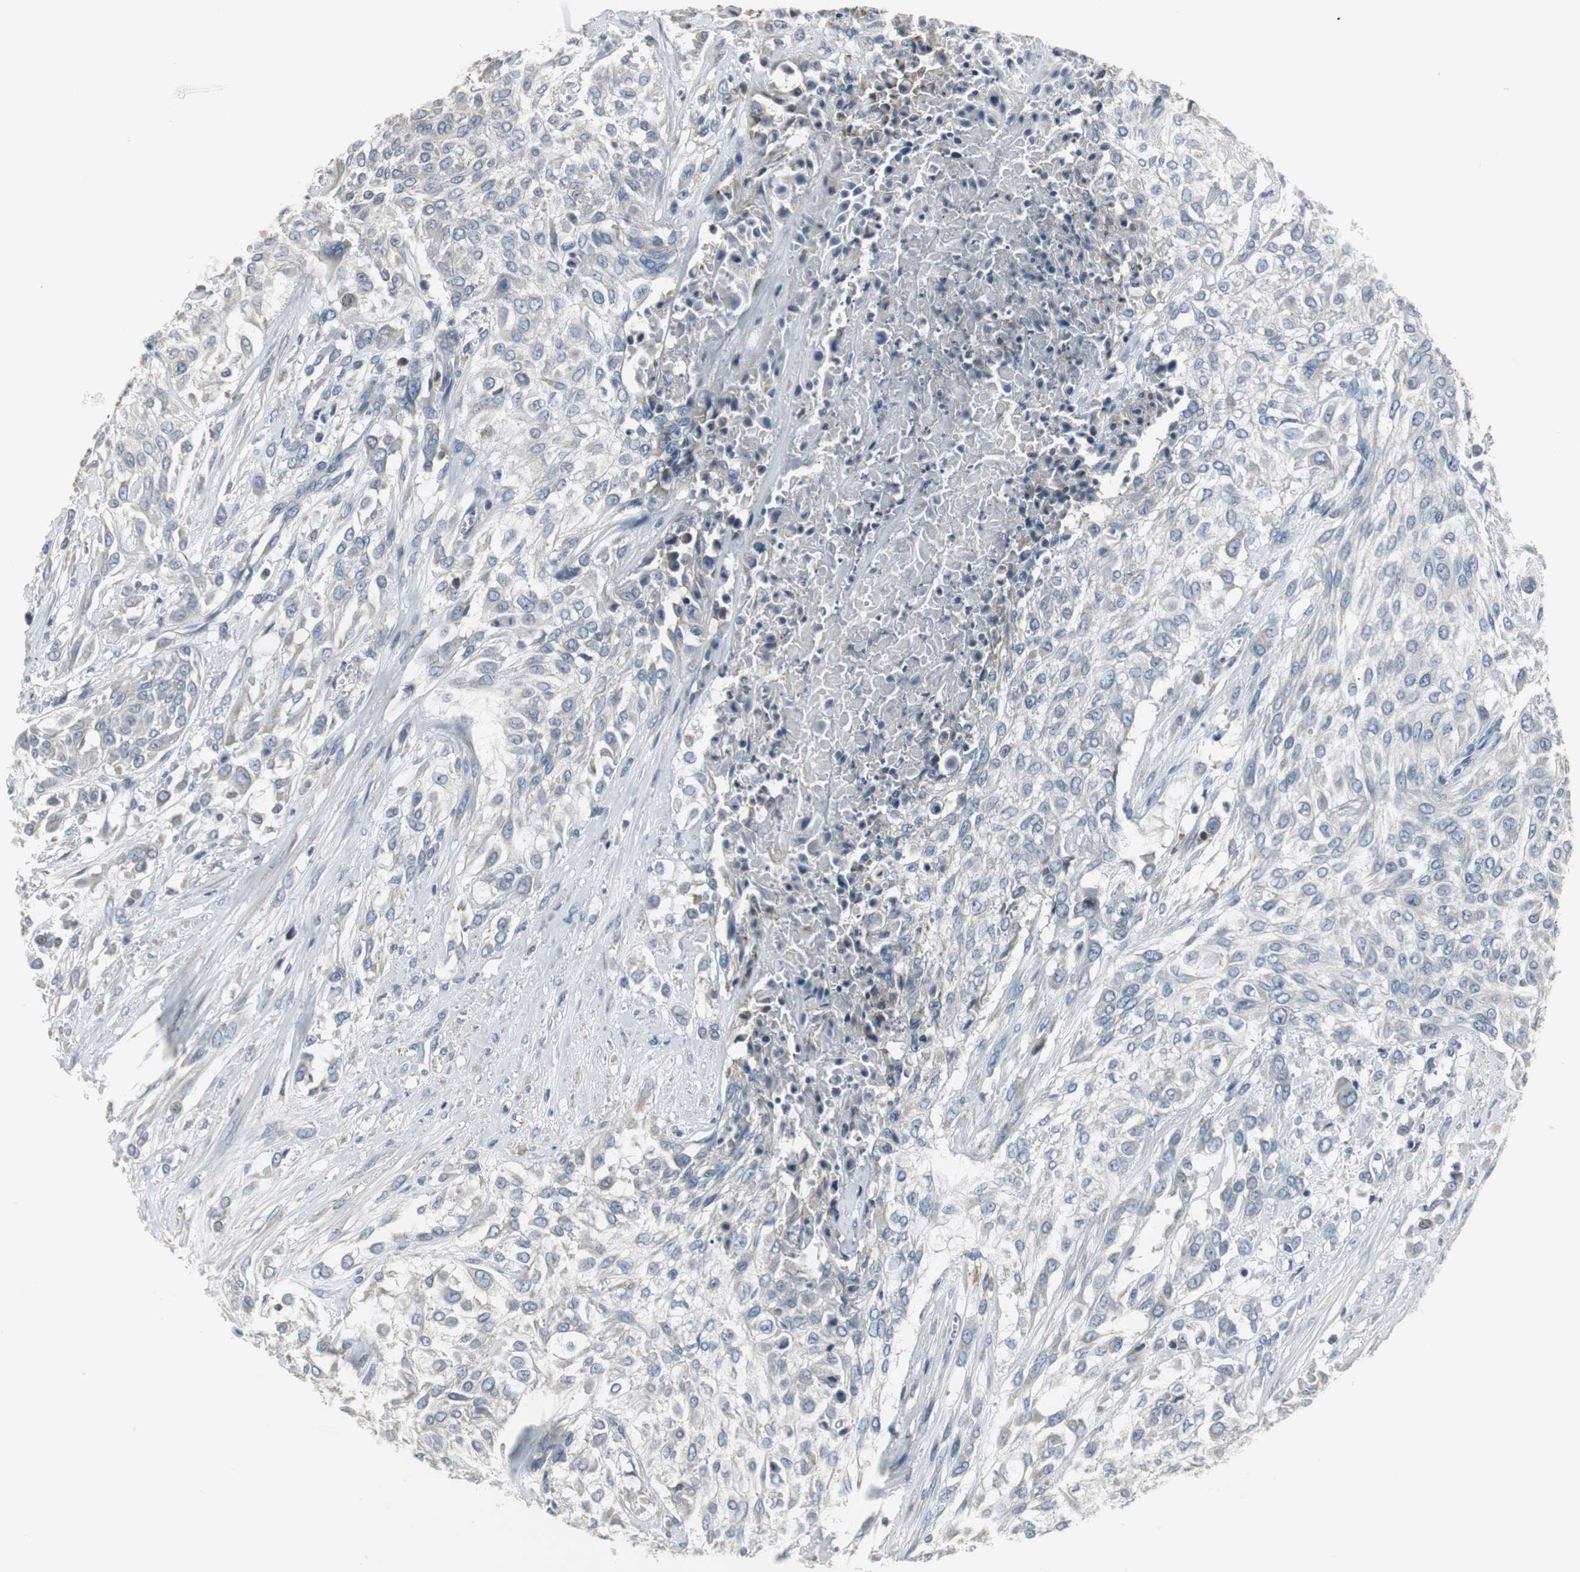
{"staining": {"intensity": "negative", "quantity": "none", "location": "none"}, "tissue": "urothelial cancer", "cell_type": "Tumor cells", "image_type": "cancer", "snomed": [{"axis": "morphology", "description": "Urothelial carcinoma, High grade"}, {"axis": "topography", "description": "Urinary bladder"}], "caption": "Immunohistochemical staining of urothelial cancer reveals no significant staining in tumor cells.", "gene": "SLC2A5", "patient": {"sex": "male", "age": 57}}